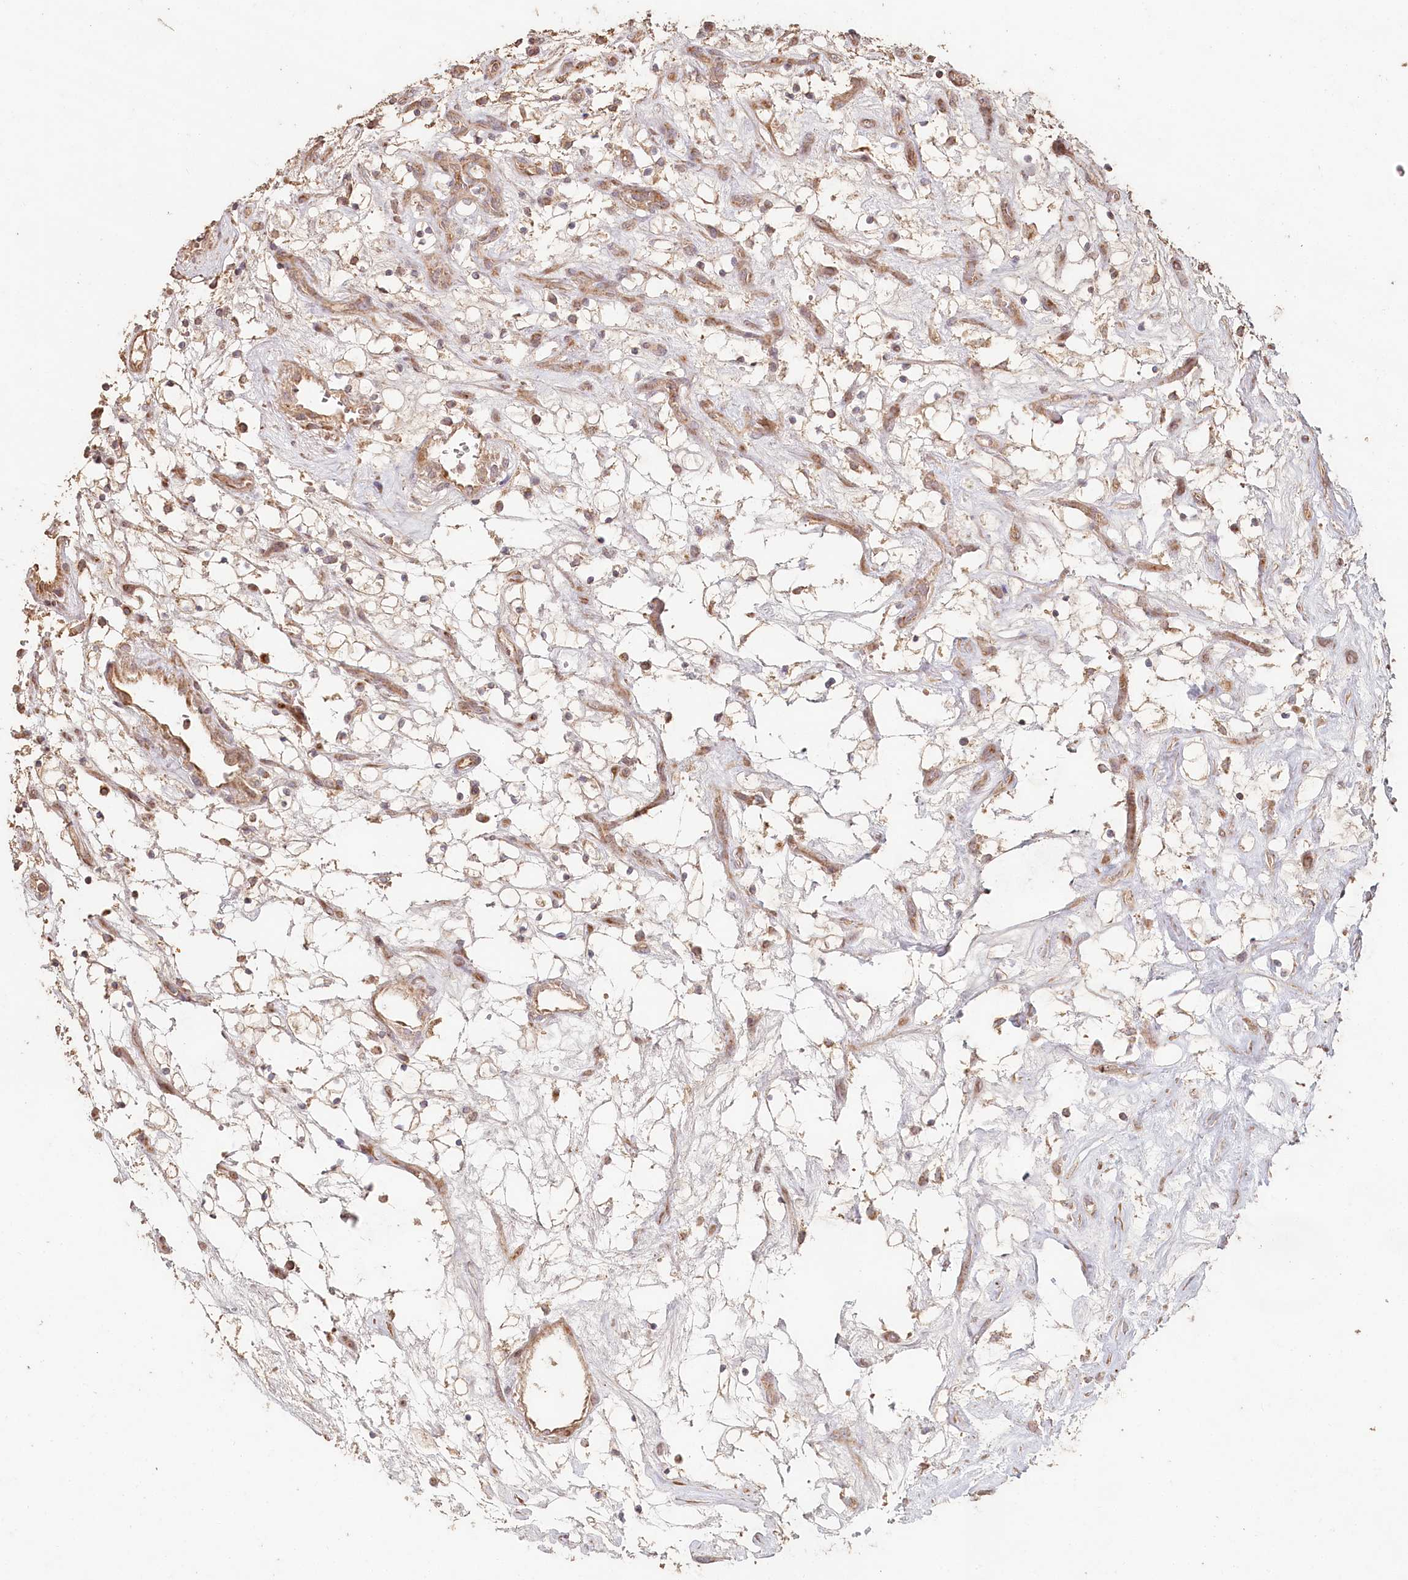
{"staining": {"intensity": "weak", "quantity": "25%-75%", "location": "cytoplasmic/membranous"}, "tissue": "renal cancer", "cell_type": "Tumor cells", "image_type": "cancer", "snomed": [{"axis": "morphology", "description": "Adenocarcinoma, NOS"}, {"axis": "topography", "description": "Kidney"}], "caption": "Renal adenocarcinoma stained with a protein marker displays weak staining in tumor cells.", "gene": "HAL", "patient": {"sex": "female", "age": 69}}